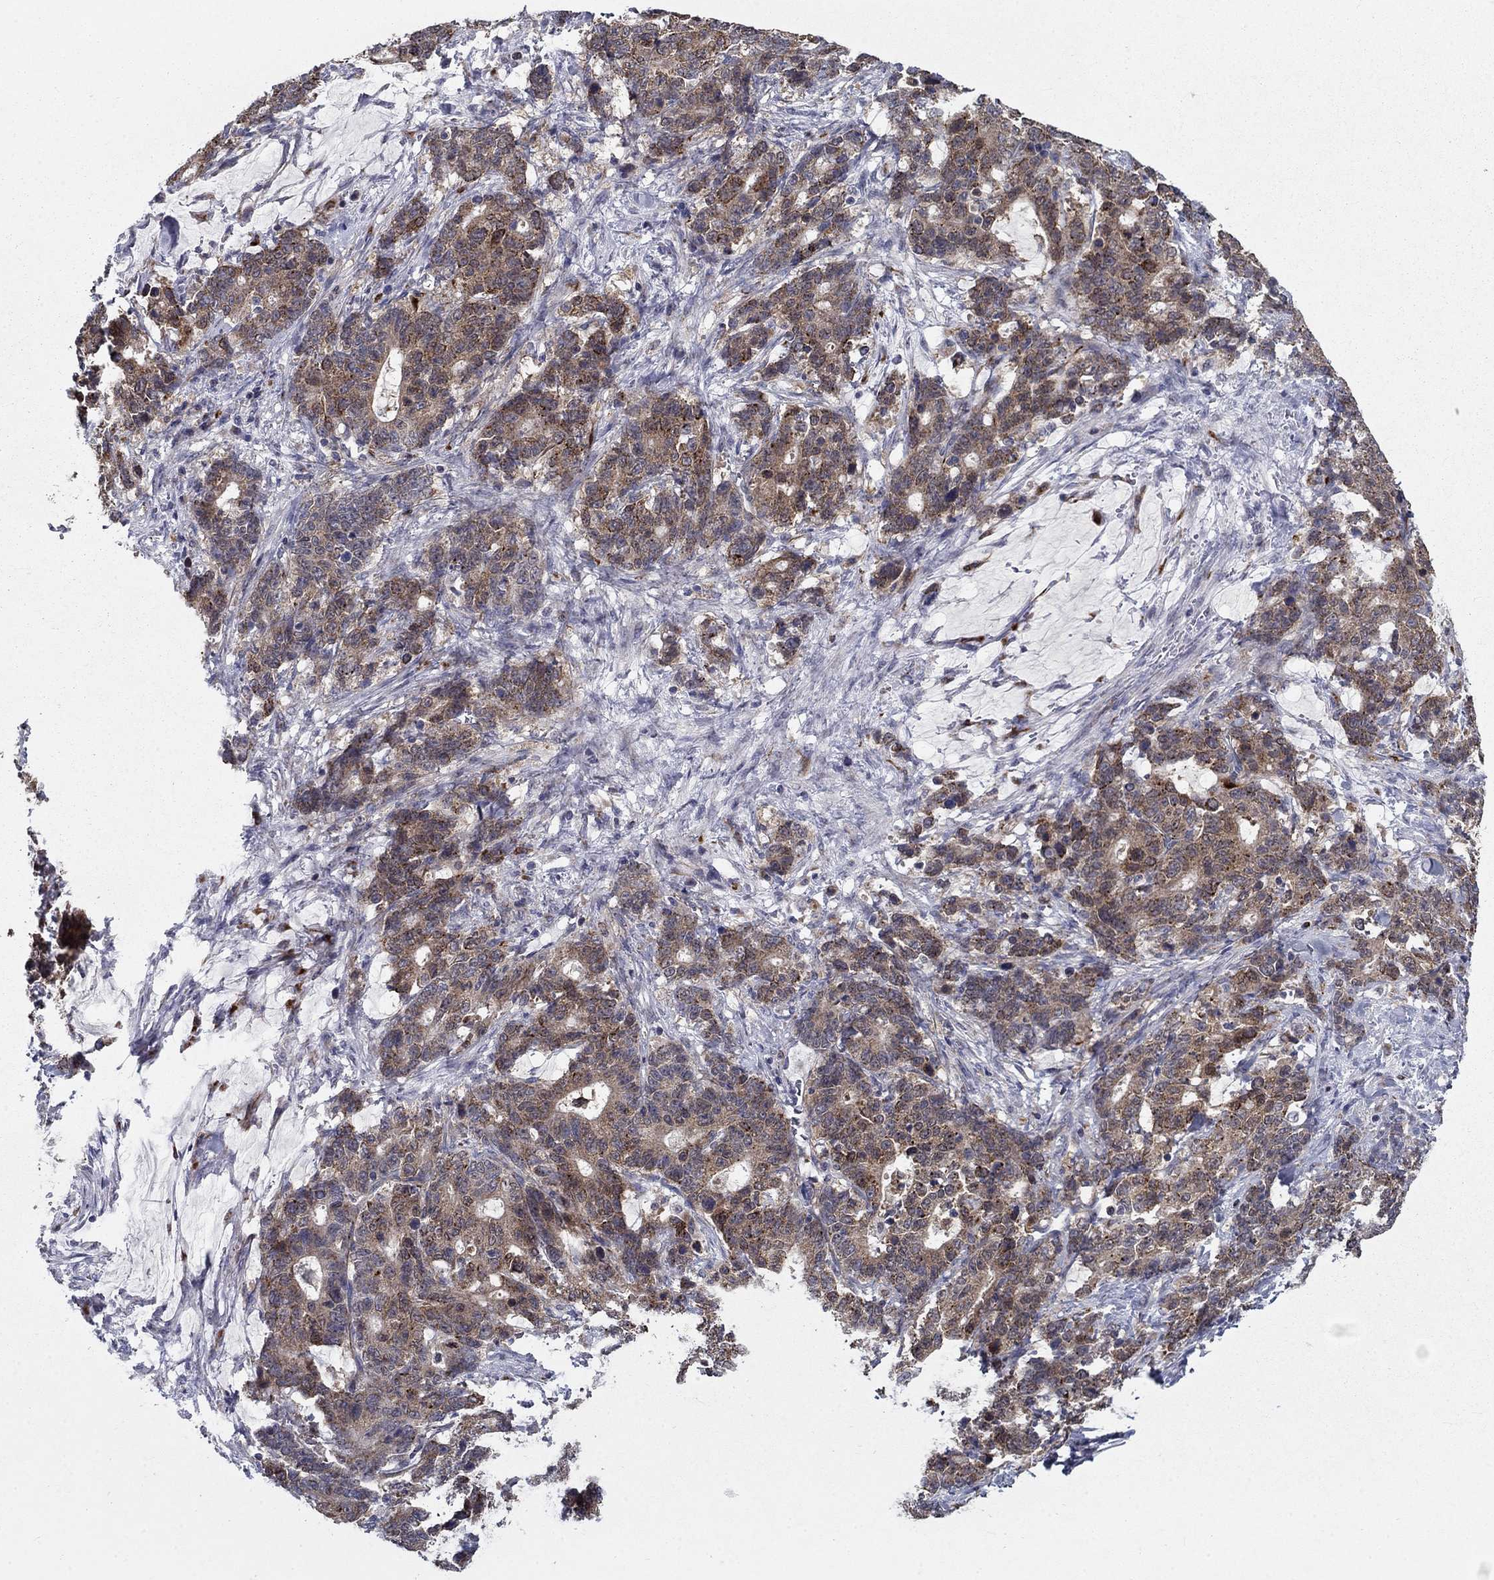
{"staining": {"intensity": "moderate", "quantity": "25%-75%", "location": "cytoplasmic/membranous"}, "tissue": "stomach cancer", "cell_type": "Tumor cells", "image_type": "cancer", "snomed": [{"axis": "morphology", "description": "Normal tissue, NOS"}, {"axis": "morphology", "description": "Adenocarcinoma, NOS"}, {"axis": "topography", "description": "Stomach"}], "caption": "The micrograph shows a brown stain indicating the presence of a protein in the cytoplasmic/membranous of tumor cells in adenocarcinoma (stomach).", "gene": "LACTB2", "patient": {"sex": "female", "age": 64}}